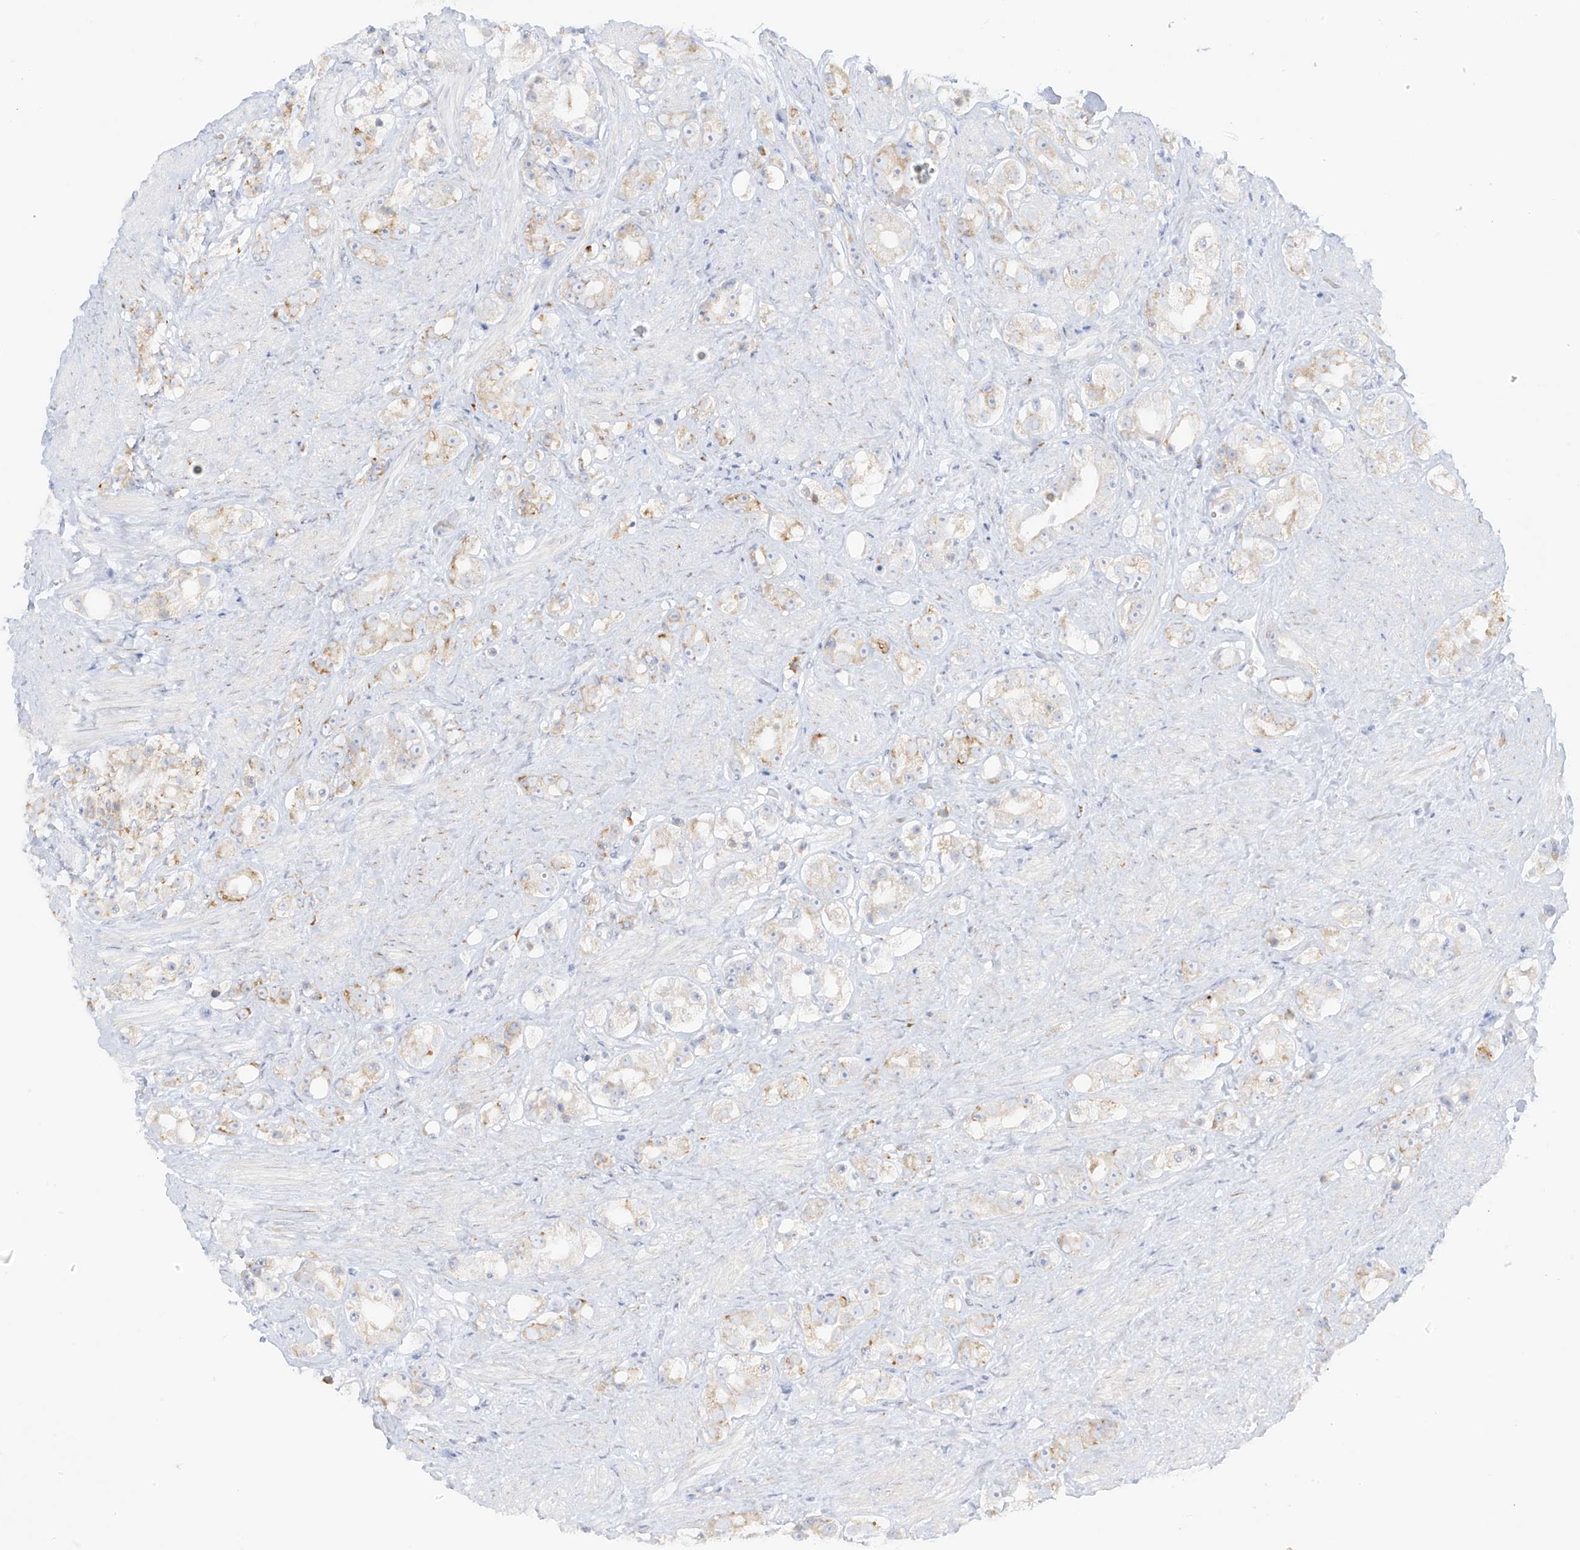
{"staining": {"intensity": "moderate", "quantity": "25%-75%", "location": "cytoplasmic/membranous"}, "tissue": "prostate cancer", "cell_type": "Tumor cells", "image_type": "cancer", "snomed": [{"axis": "morphology", "description": "Adenocarcinoma, NOS"}, {"axis": "topography", "description": "Prostate"}], "caption": "Immunohistochemistry (IHC) staining of adenocarcinoma (prostate), which shows medium levels of moderate cytoplasmic/membranous staining in about 25%-75% of tumor cells indicating moderate cytoplasmic/membranous protein expression. The staining was performed using DAB (brown) for protein detection and nuclei were counterstained in hematoxylin (blue).", "gene": "LRRC59", "patient": {"sex": "male", "age": 79}}